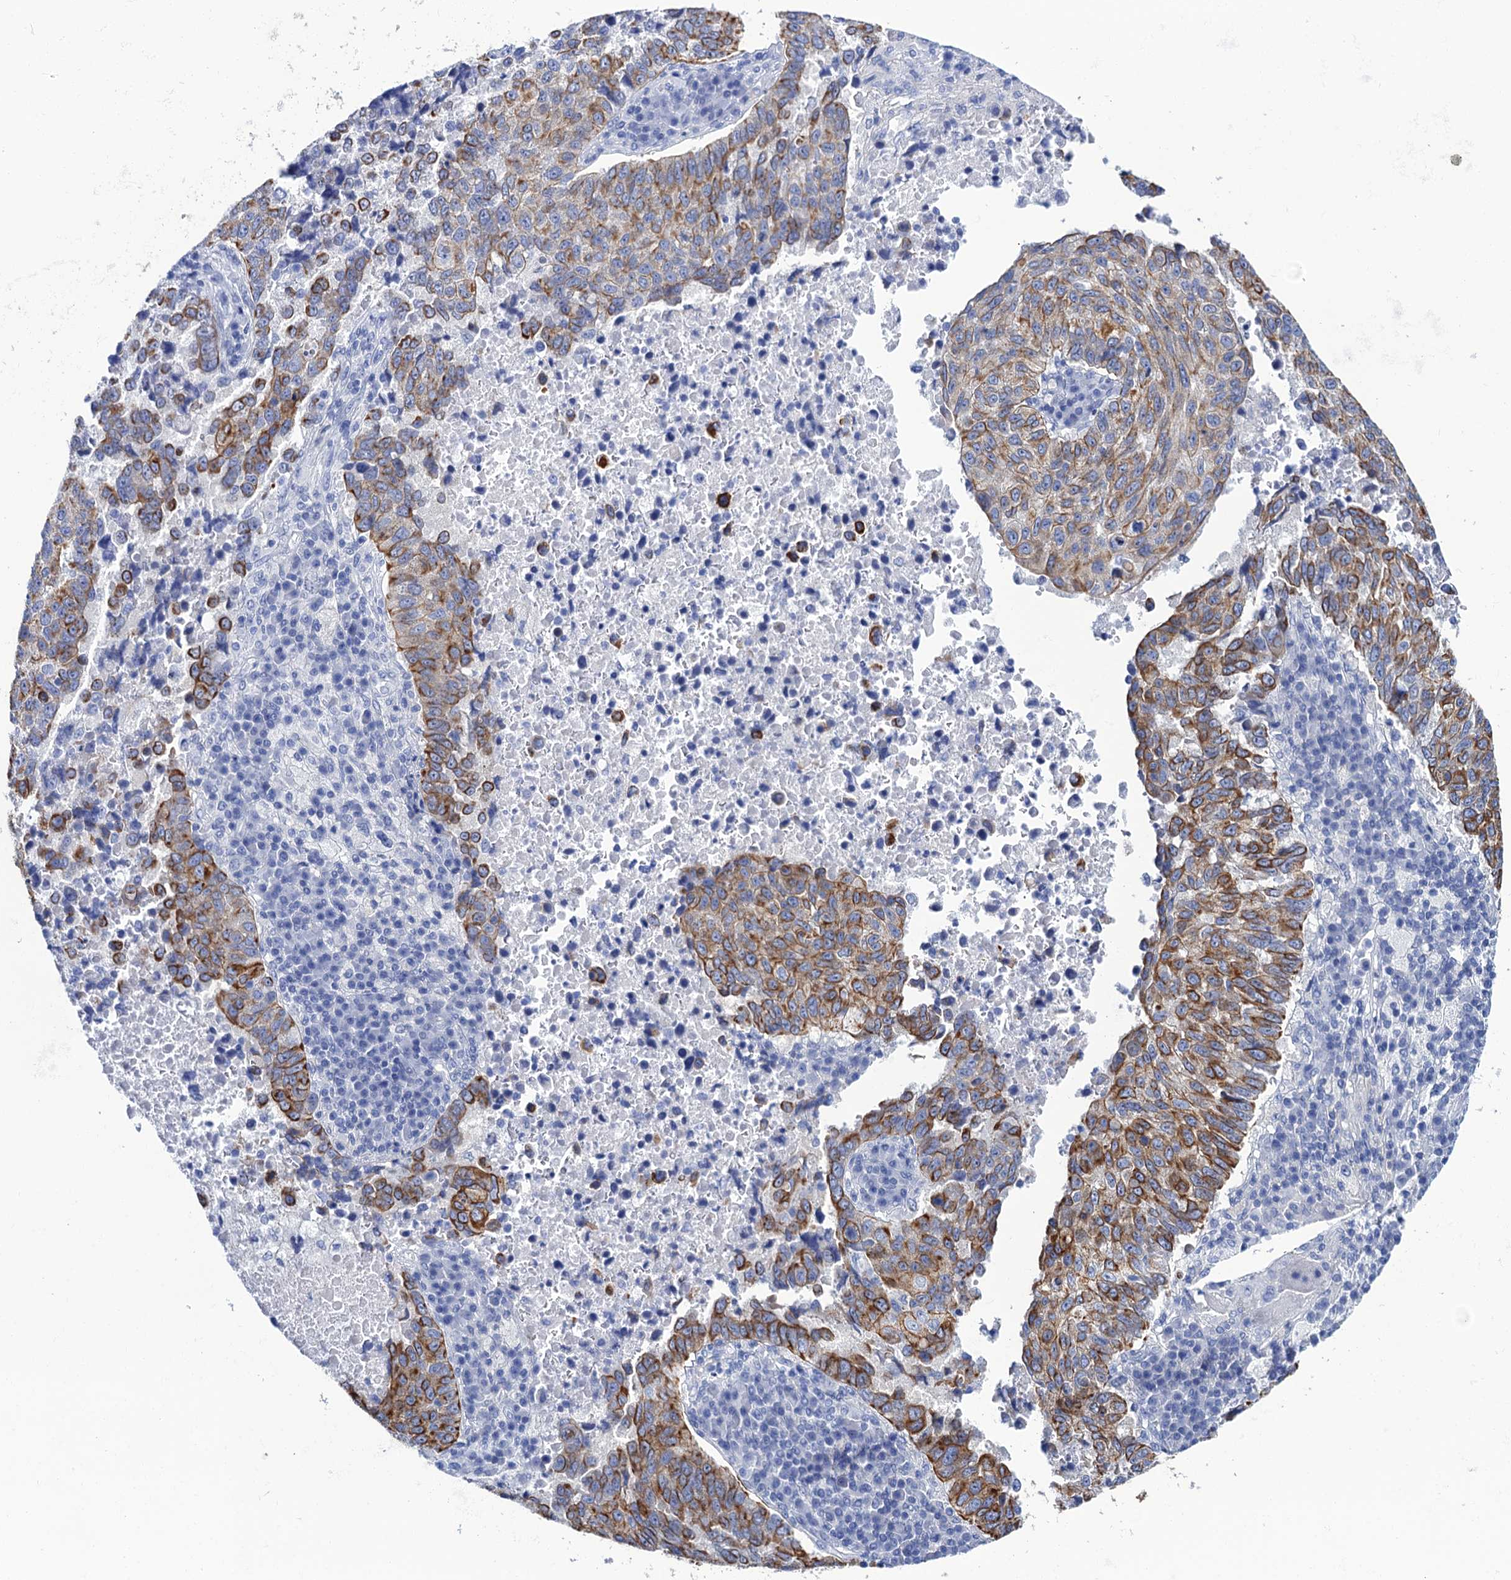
{"staining": {"intensity": "moderate", "quantity": ">75%", "location": "cytoplasmic/membranous"}, "tissue": "lung cancer", "cell_type": "Tumor cells", "image_type": "cancer", "snomed": [{"axis": "morphology", "description": "Squamous cell carcinoma, NOS"}, {"axis": "topography", "description": "Lung"}], "caption": "Lung cancer stained for a protein exhibits moderate cytoplasmic/membranous positivity in tumor cells. (DAB IHC with brightfield microscopy, high magnification).", "gene": "RAB3IP", "patient": {"sex": "male", "age": 73}}